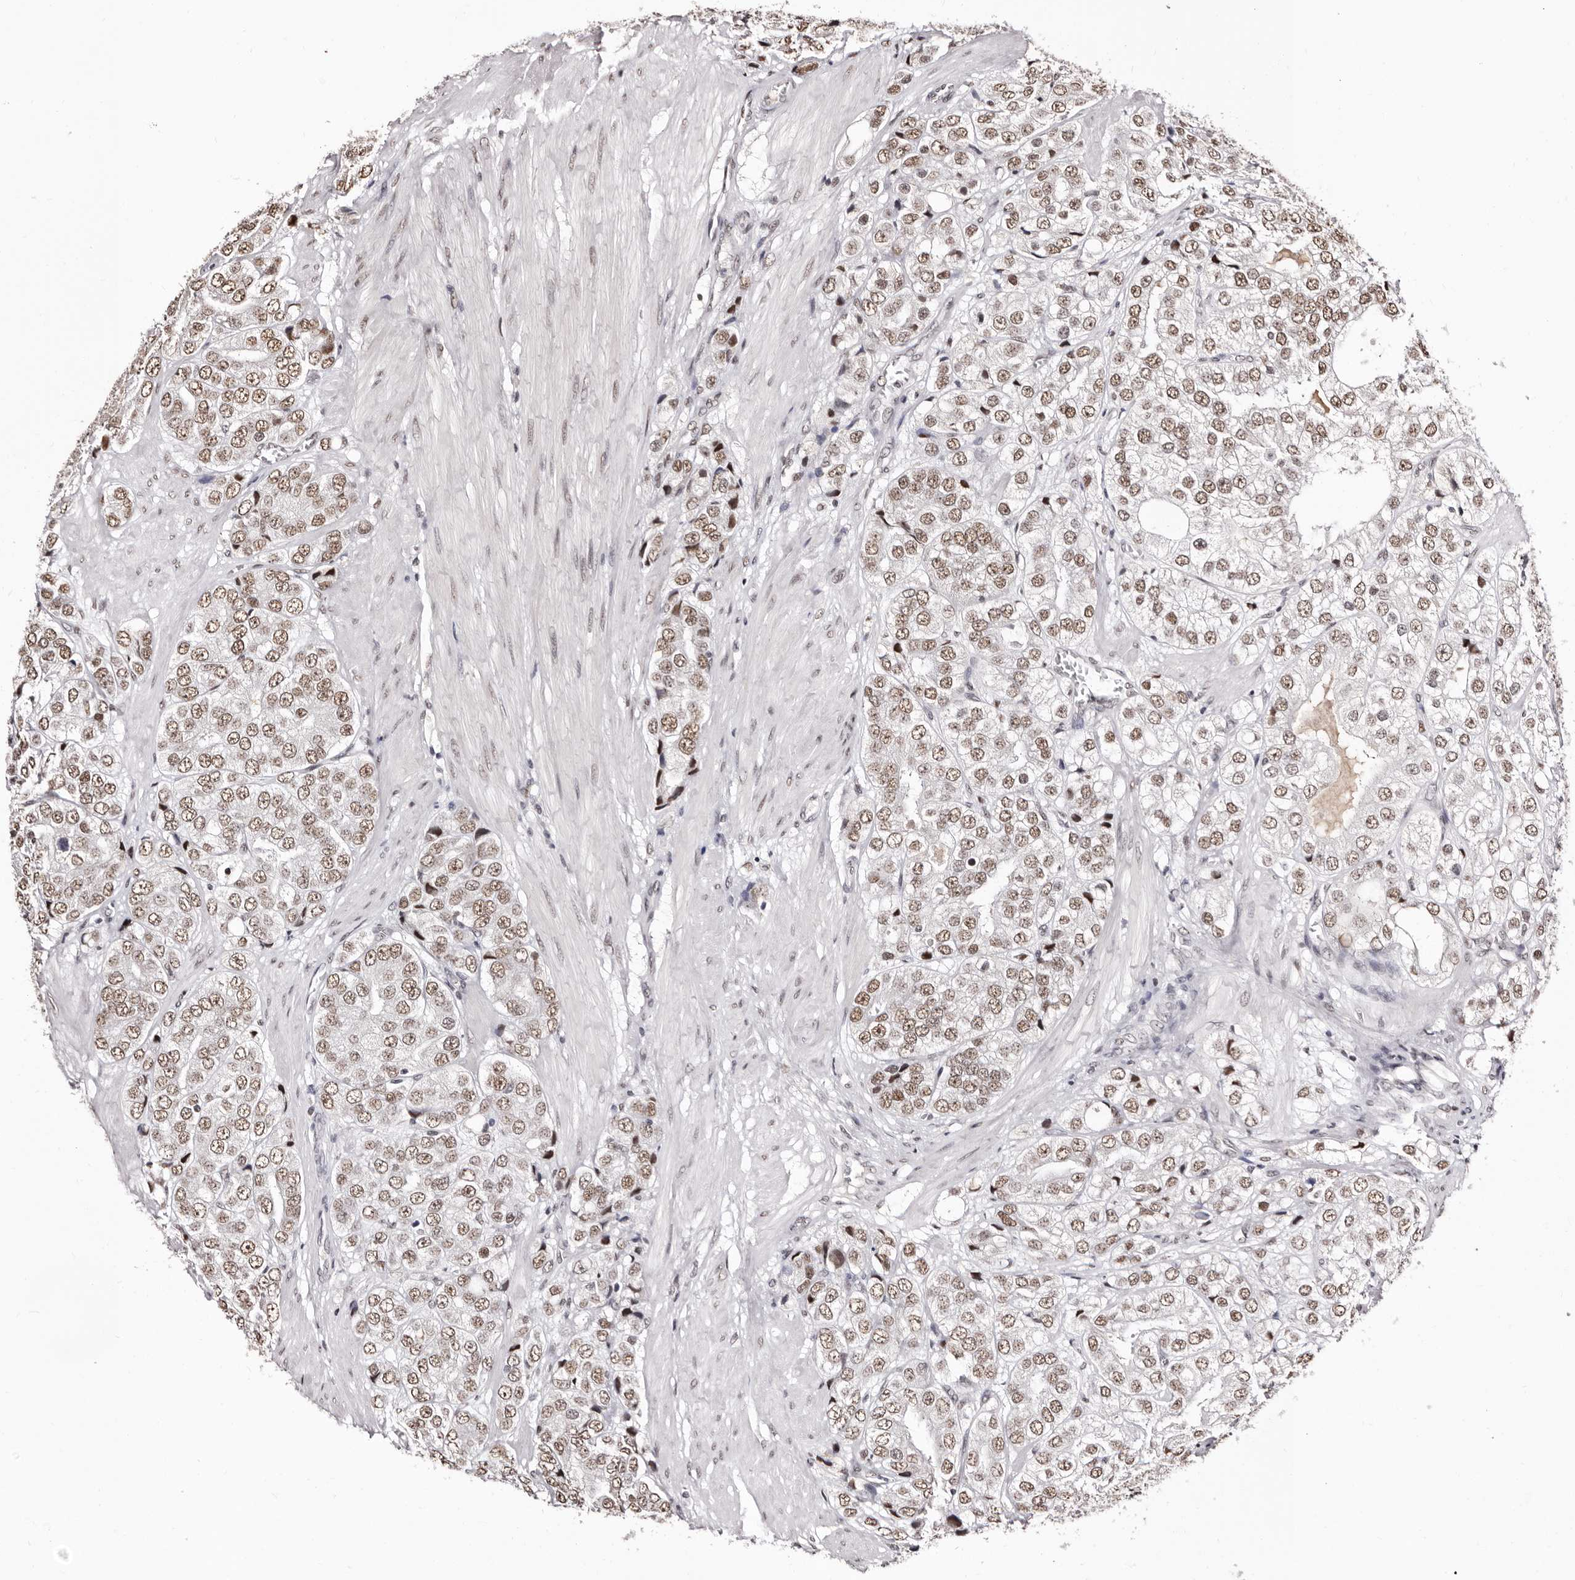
{"staining": {"intensity": "moderate", "quantity": ">75%", "location": "nuclear"}, "tissue": "prostate cancer", "cell_type": "Tumor cells", "image_type": "cancer", "snomed": [{"axis": "morphology", "description": "Adenocarcinoma, High grade"}, {"axis": "topography", "description": "Prostate"}], "caption": "Immunohistochemistry staining of adenocarcinoma (high-grade) (prostate), which exhibits medium levels of moderate nuclear positivity in approximately >75% of tumor cells indicating moderate nuclear protein expression. The staining was performed using DAB (3,3'-diaminobenzidine) (brown) for protein detection and nuclei were counterstained in hematoxylin (blue).", "gene": "ANAPC11", "patient": {"sex": "male", "age": 50}}